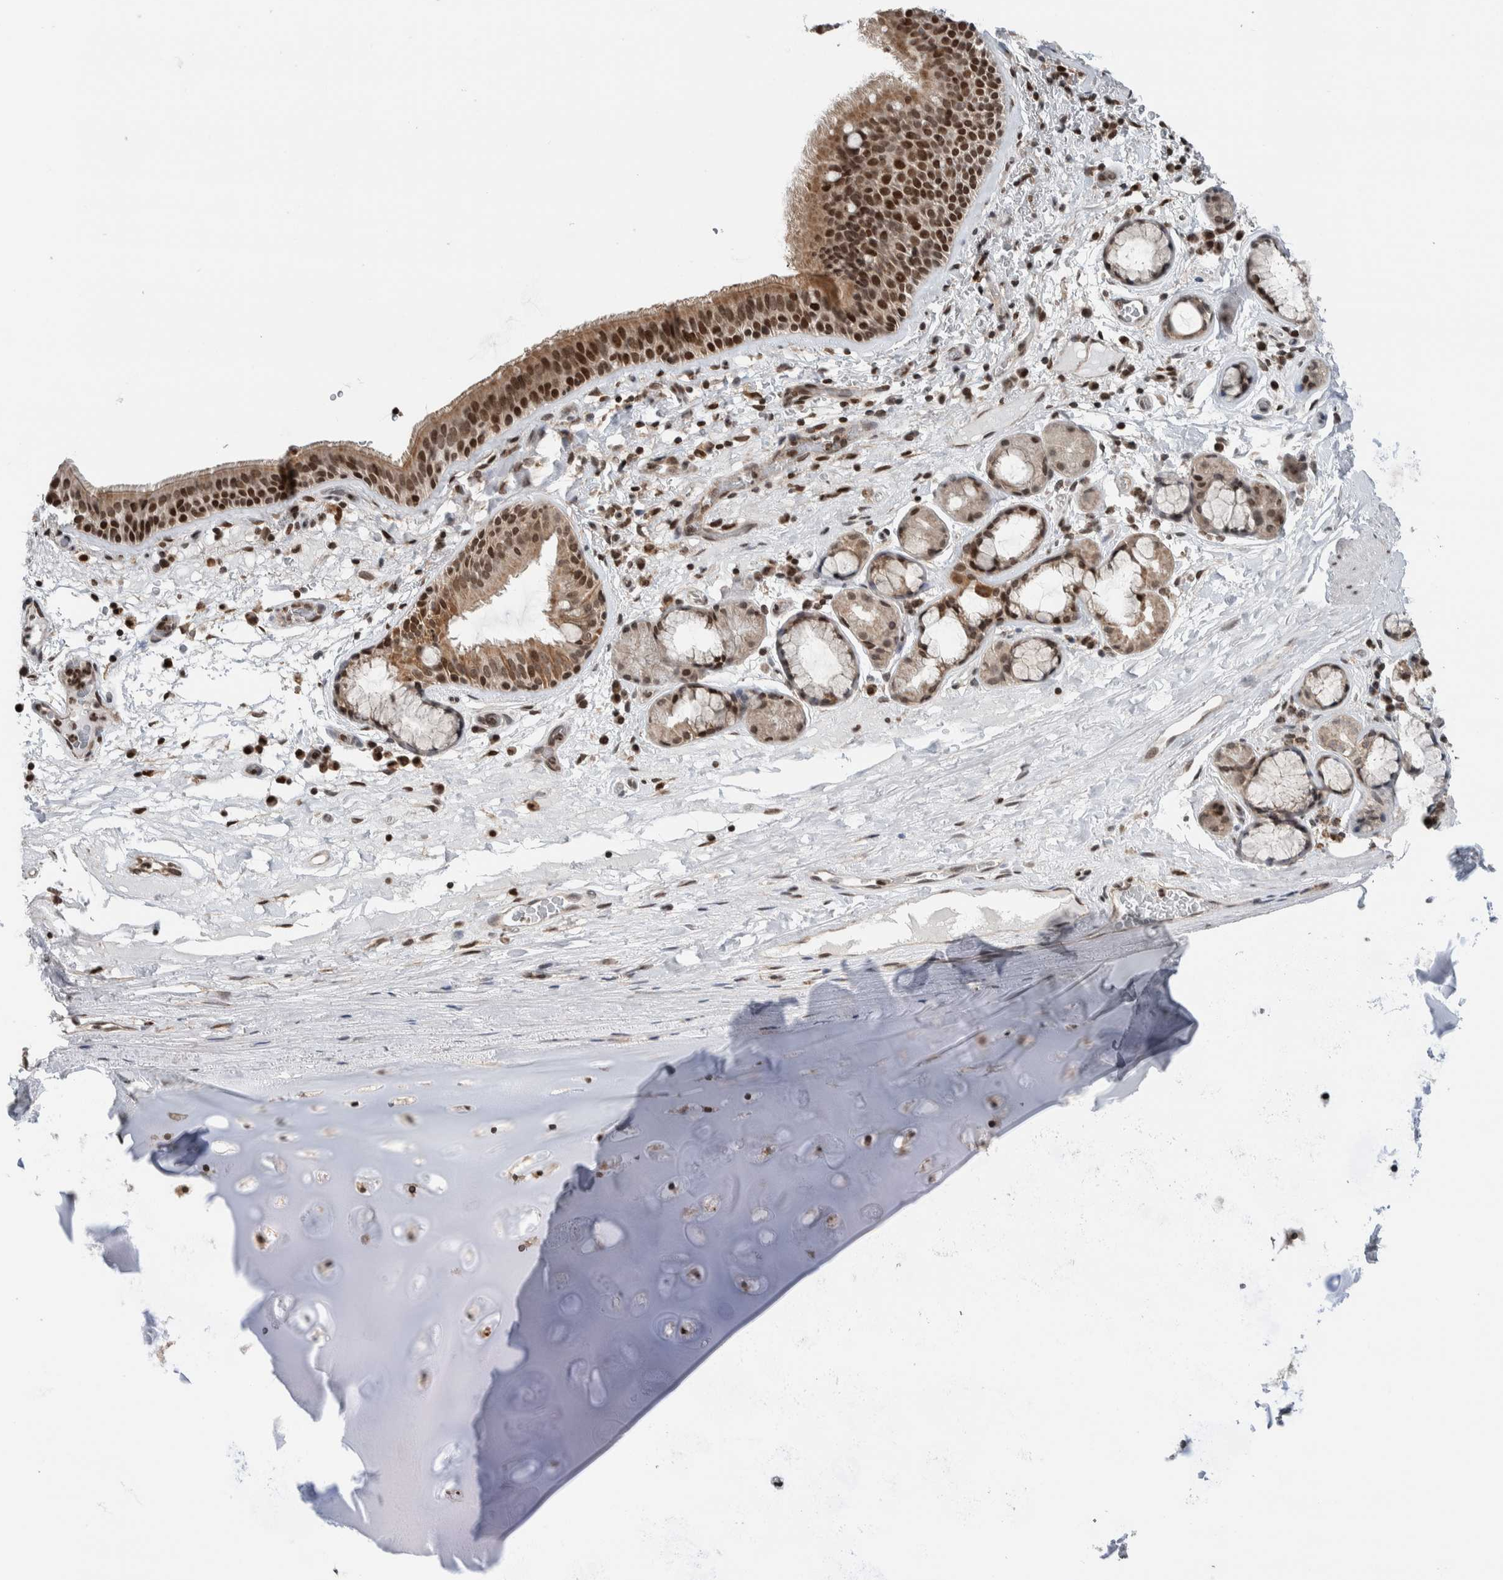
{"staining": {"intensity": "strong", "quantity": ">75%", "location": "cytoplasmic/membranous,nuclear"}, "tissue": "bronchus", "cell_type": "Respiratory epithelial cells", "image_type": "normal", "snomed": [{"axis": "morphology", "description": "Normal tissue, NOS"}, {"axis": "topography", "description": "Cartilage tissue"}], "caption": "An image showing strong cytoplasmic/membranous,nuclear positivity in about >75% of respiratory epithelial cells in normal bronchus, as visualized by brown immunohistochemical staining.", "gene": "NPLOC4", "patient": {"sex": "female", "age": 63}}